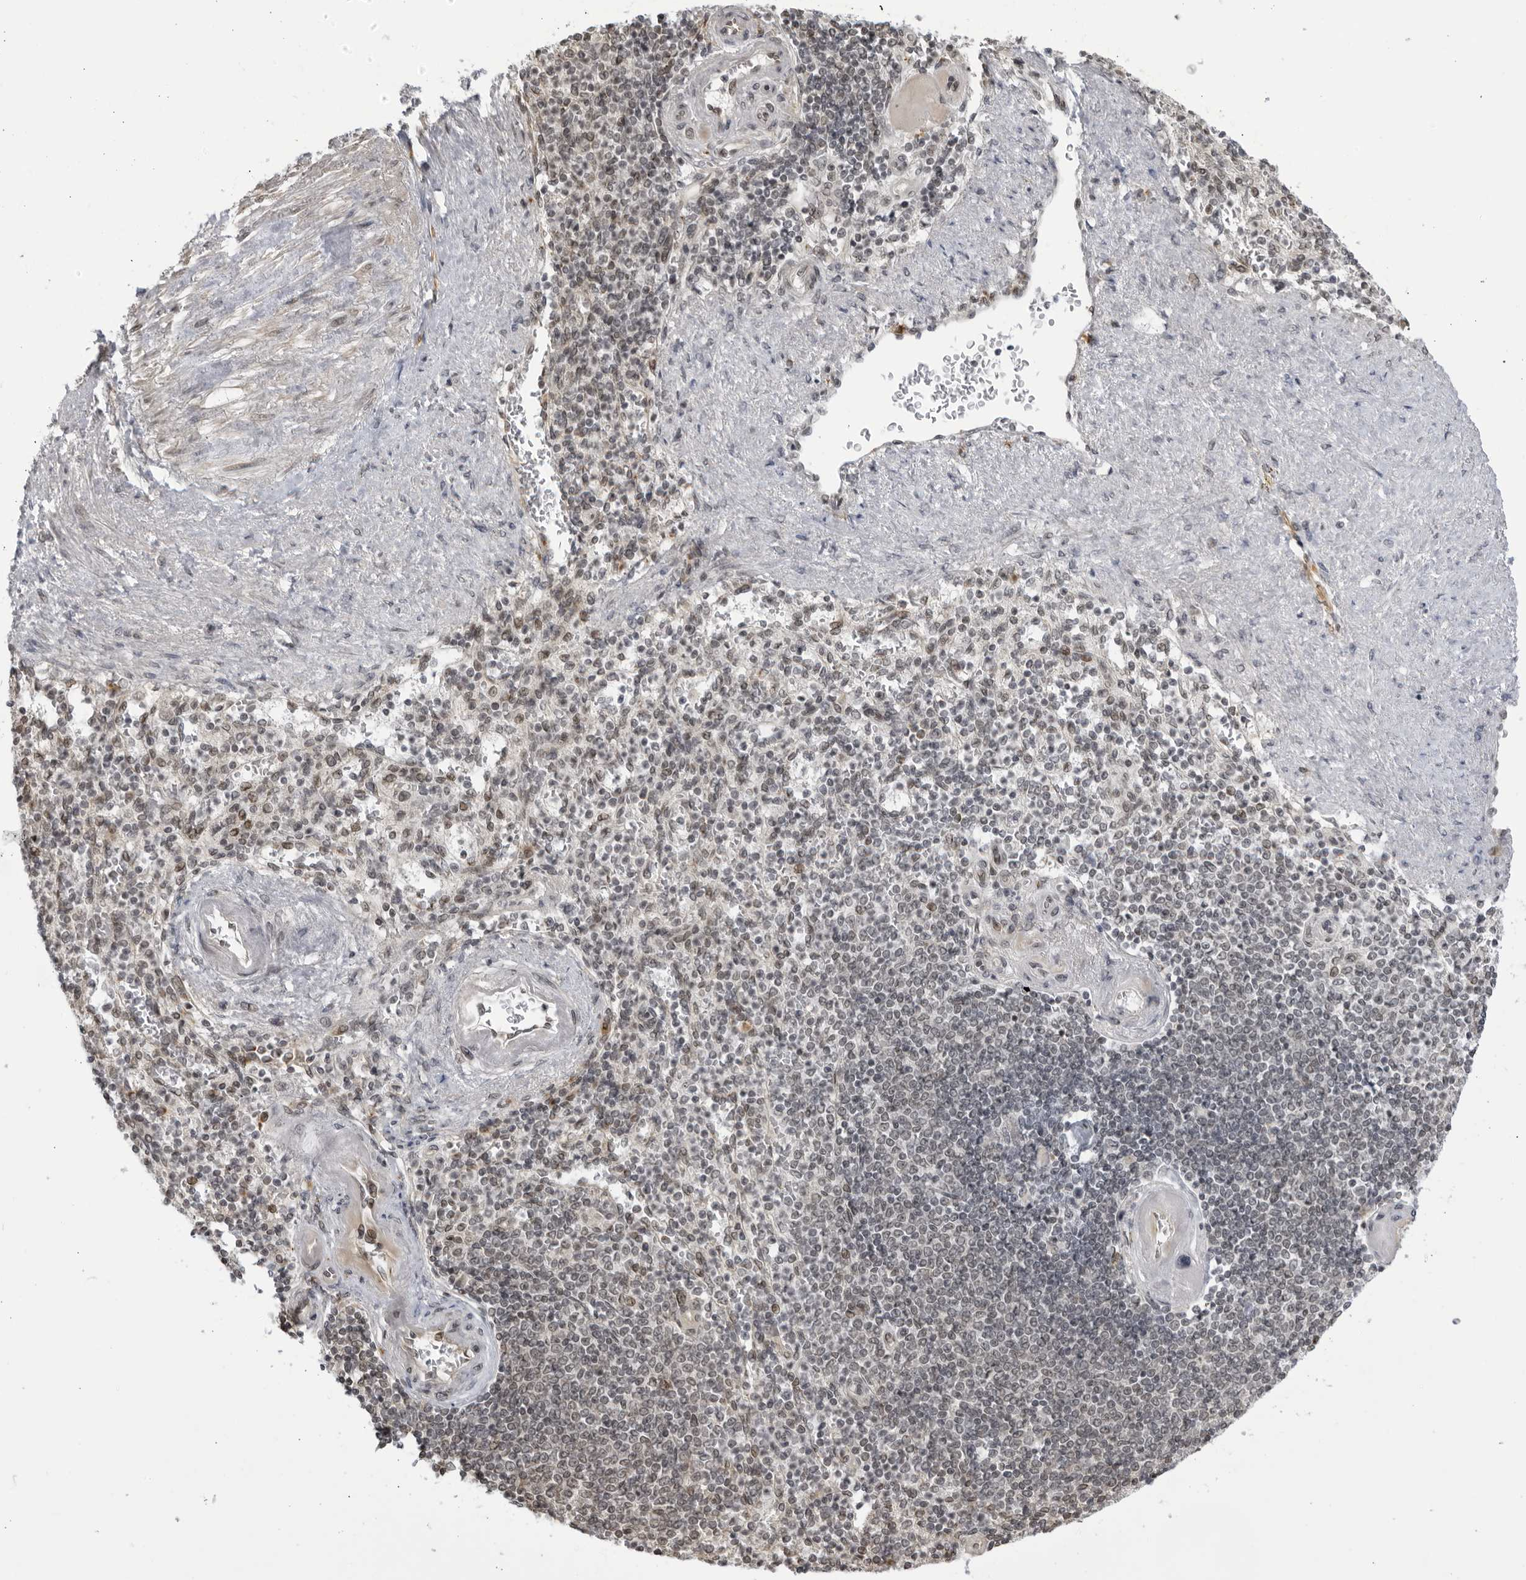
{"staining": {"intensity": "weak", "quantity": "<25%", "location": "nuclear"}, "tissue": "spleen", "cell_type": "Cells in red pulp", "image_type": "normal", "snomed": [{"axis": "morphology", "description": "Normal tissue, NOS"}, {"axis": "topography", "description": "Spleen"}], "caption": "Immunohistochemistry of benign spleen displays no positivity in cells in red pulp.", "gene": "RASGEF1C", "patient": {"sex": "female", "age": 74}}